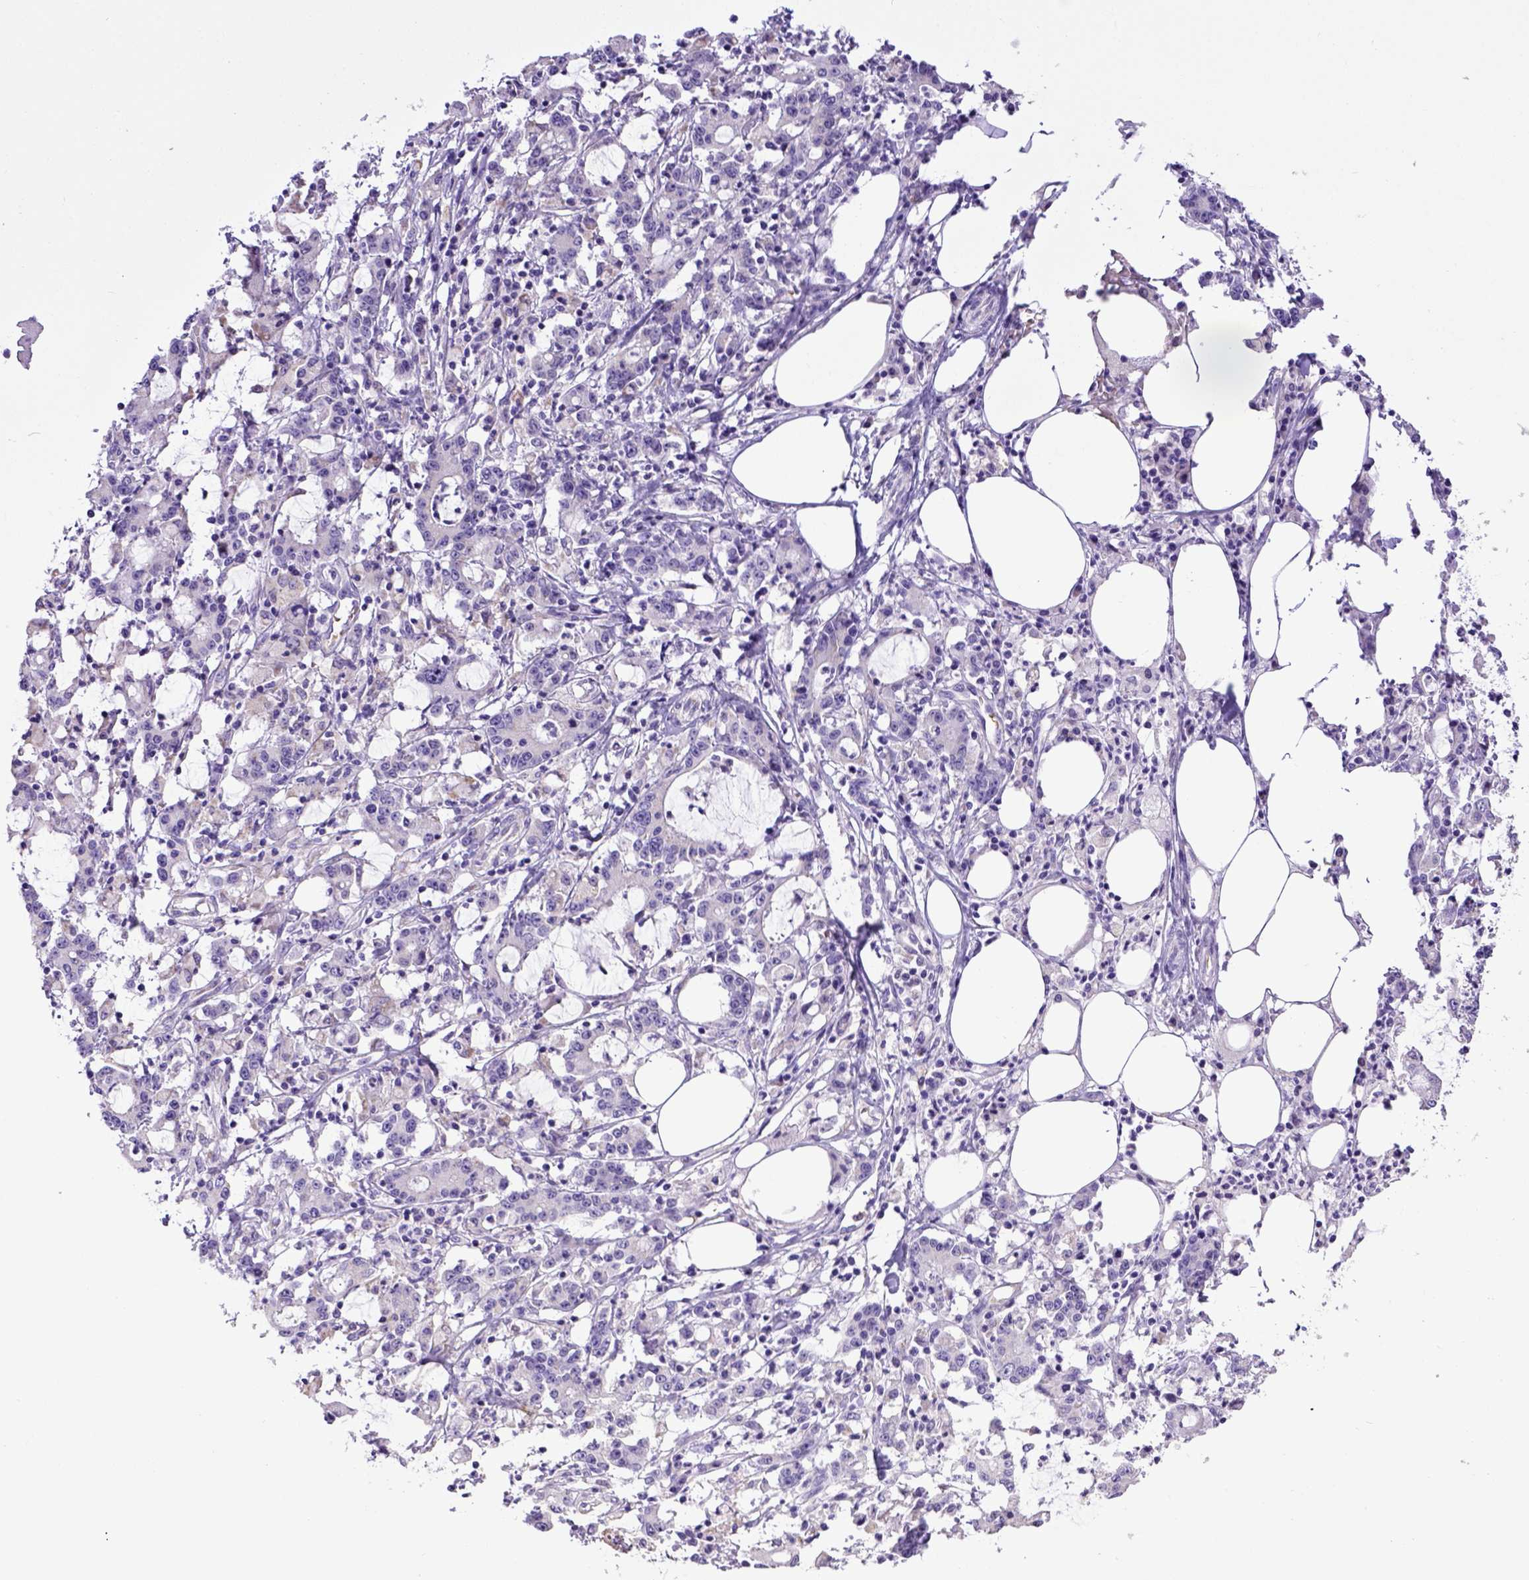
{"staining": {"intensity": "negative", "quantity": "none", "location": "none"}, "tissue": "stomach cancer", "cell_type": "Tumor cells", "image_type": "cancer", "snomed": [{"axis": "morphology", "description": "Adenocarcinoma, NOS"}, {"axis": "topography", "description": "Stomach, upper"}], "caption": "Protein analysis of stomach cancer (adenocarcinoma) exhibits no significant expression in tumor cells.", "gene": "SPEF1", "patient": {"sex": "male", "age": 68}}